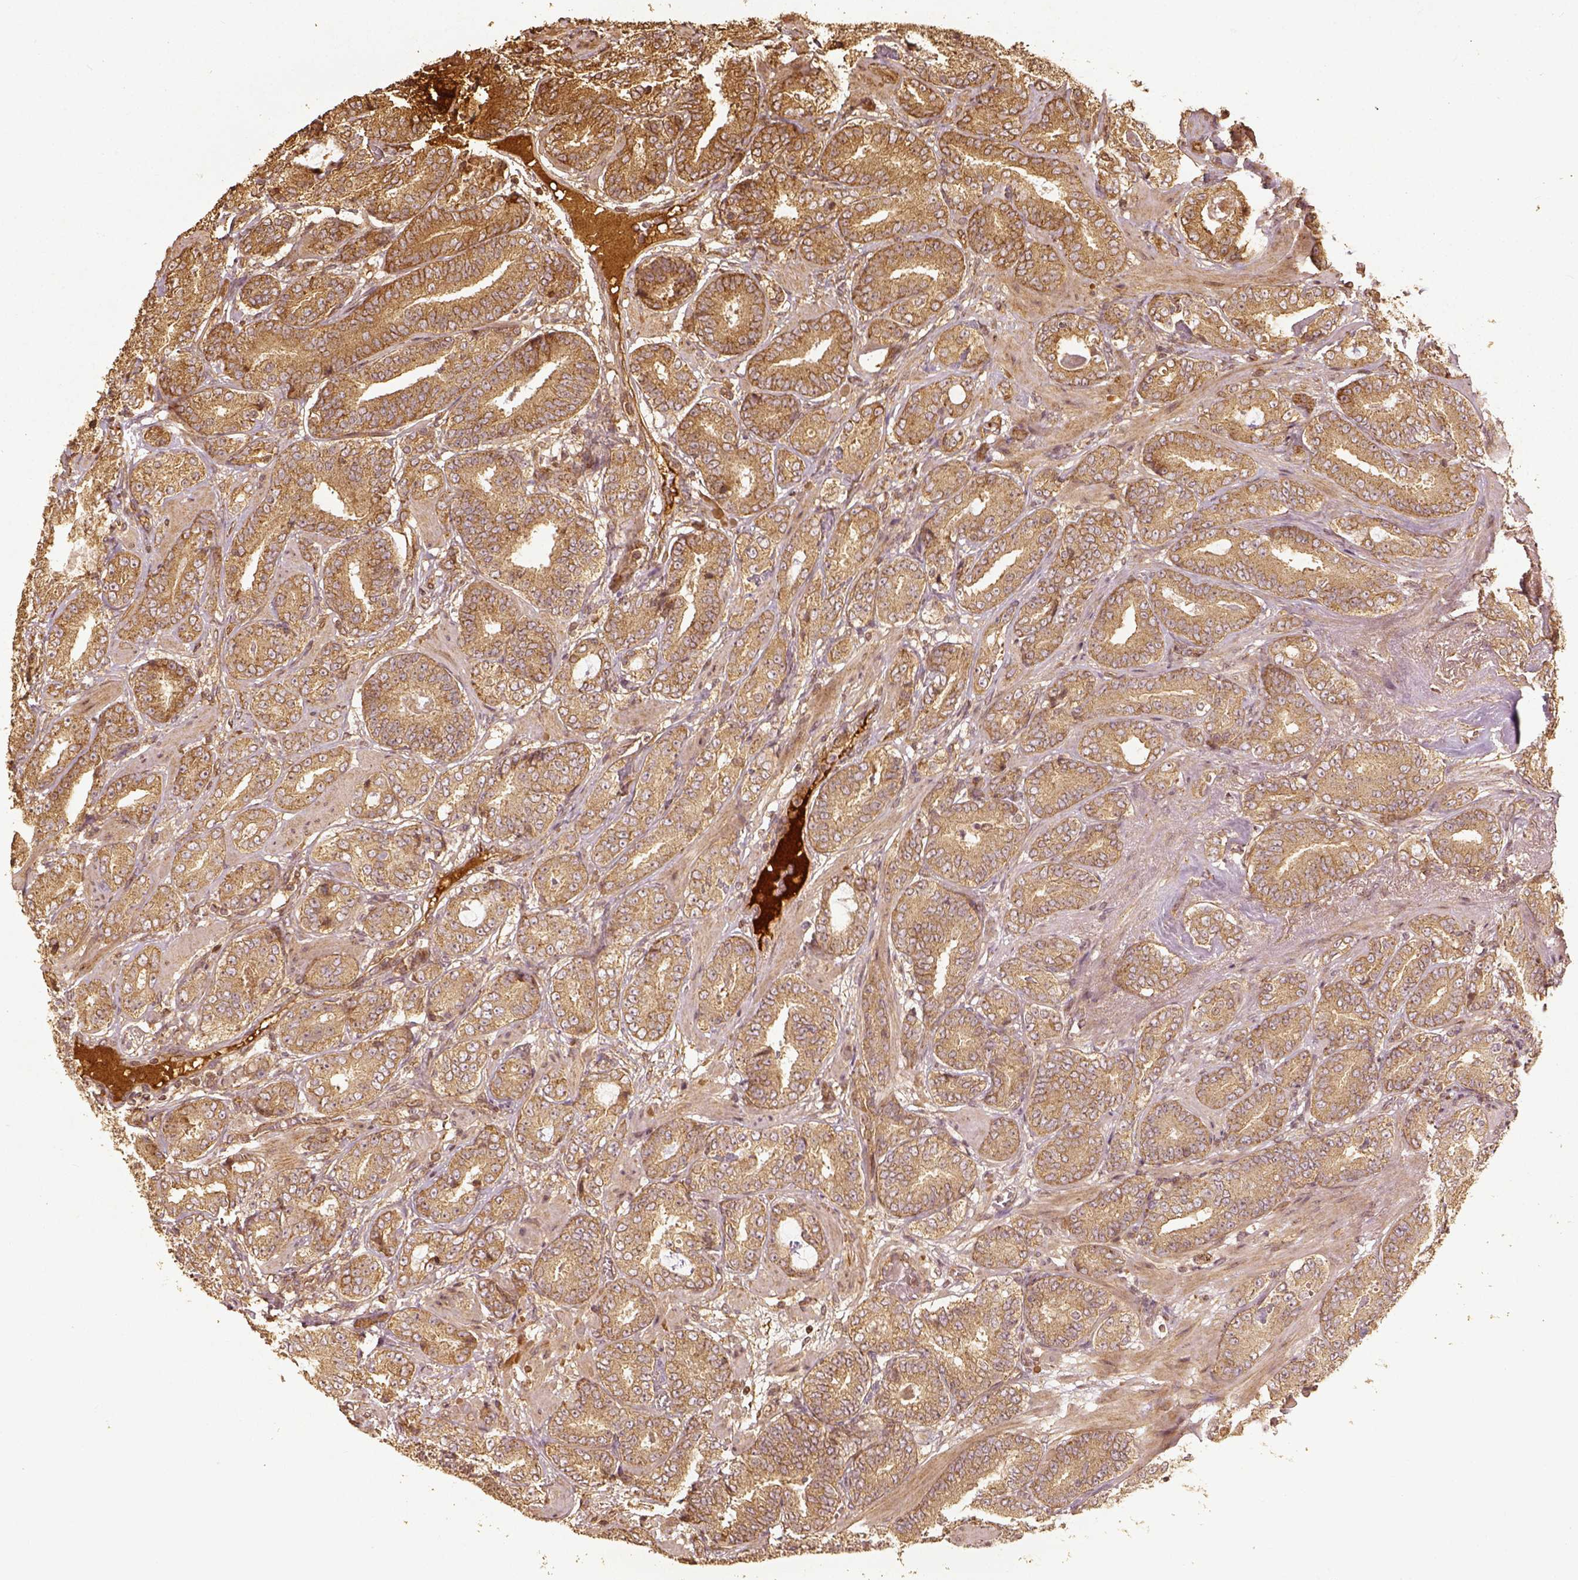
{"staining": {"intensity": "moderate", "quantity": ">75%", "location": "cytoplasmic/membranous"}, "tissue": "prostate cancer", "cell_type": "Tumor cells", "image_type": "cancer", "snomed": [{"axis": "morphology", "description": "Adenocarcinoma, Low grade"}, {"axis": "topography", "description": "Prostate"}], "caption": "Prostate cancer stained with a brown dye demonstrates moderate cytoplasmic/membranous positive expression in about >75% of tumor cells.", "gene": "VEGFA", "patient": {"sex": "male", "age": 60}}